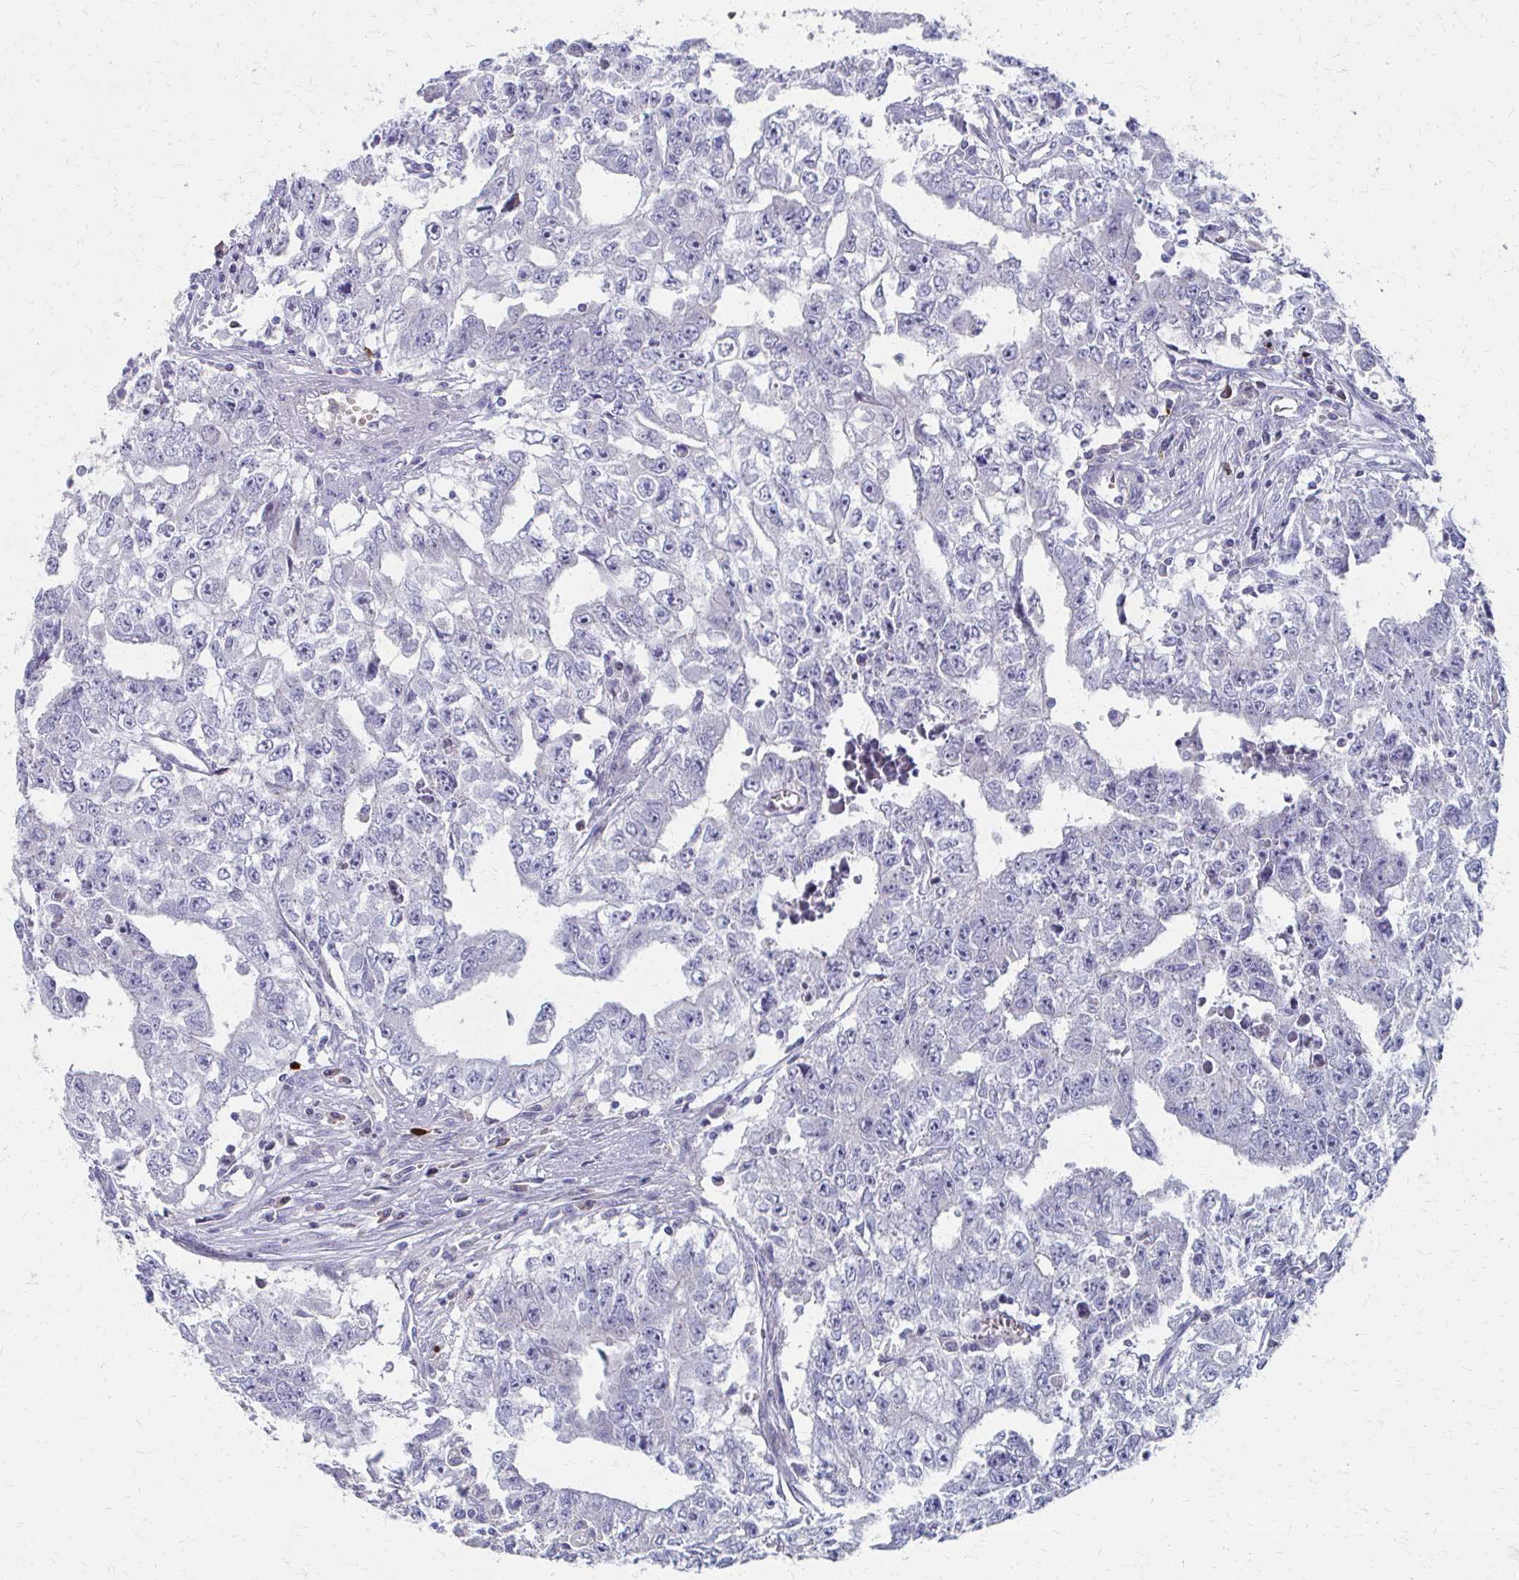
{"staining": {"intensity": "negative", "quantity": "none", "location": "none"}, "tissue": "testis cancer", "cell_type": "Tumor cells", "image_type": "cancer", "snomed": [{"axis": "morphology", "description": "Carcinoma, Embryonal, NOS"}, {"axis": "morphology", "description": "Teratoma, malignant, NOS"}, {"axis": "topography", "description": "Testis"}], "caption": "Tumor cells show no significant protein positivity in testis embryonal carcinoma.", "gene": "MS4A2", "patient": {"sex": "male", "age": 24}}